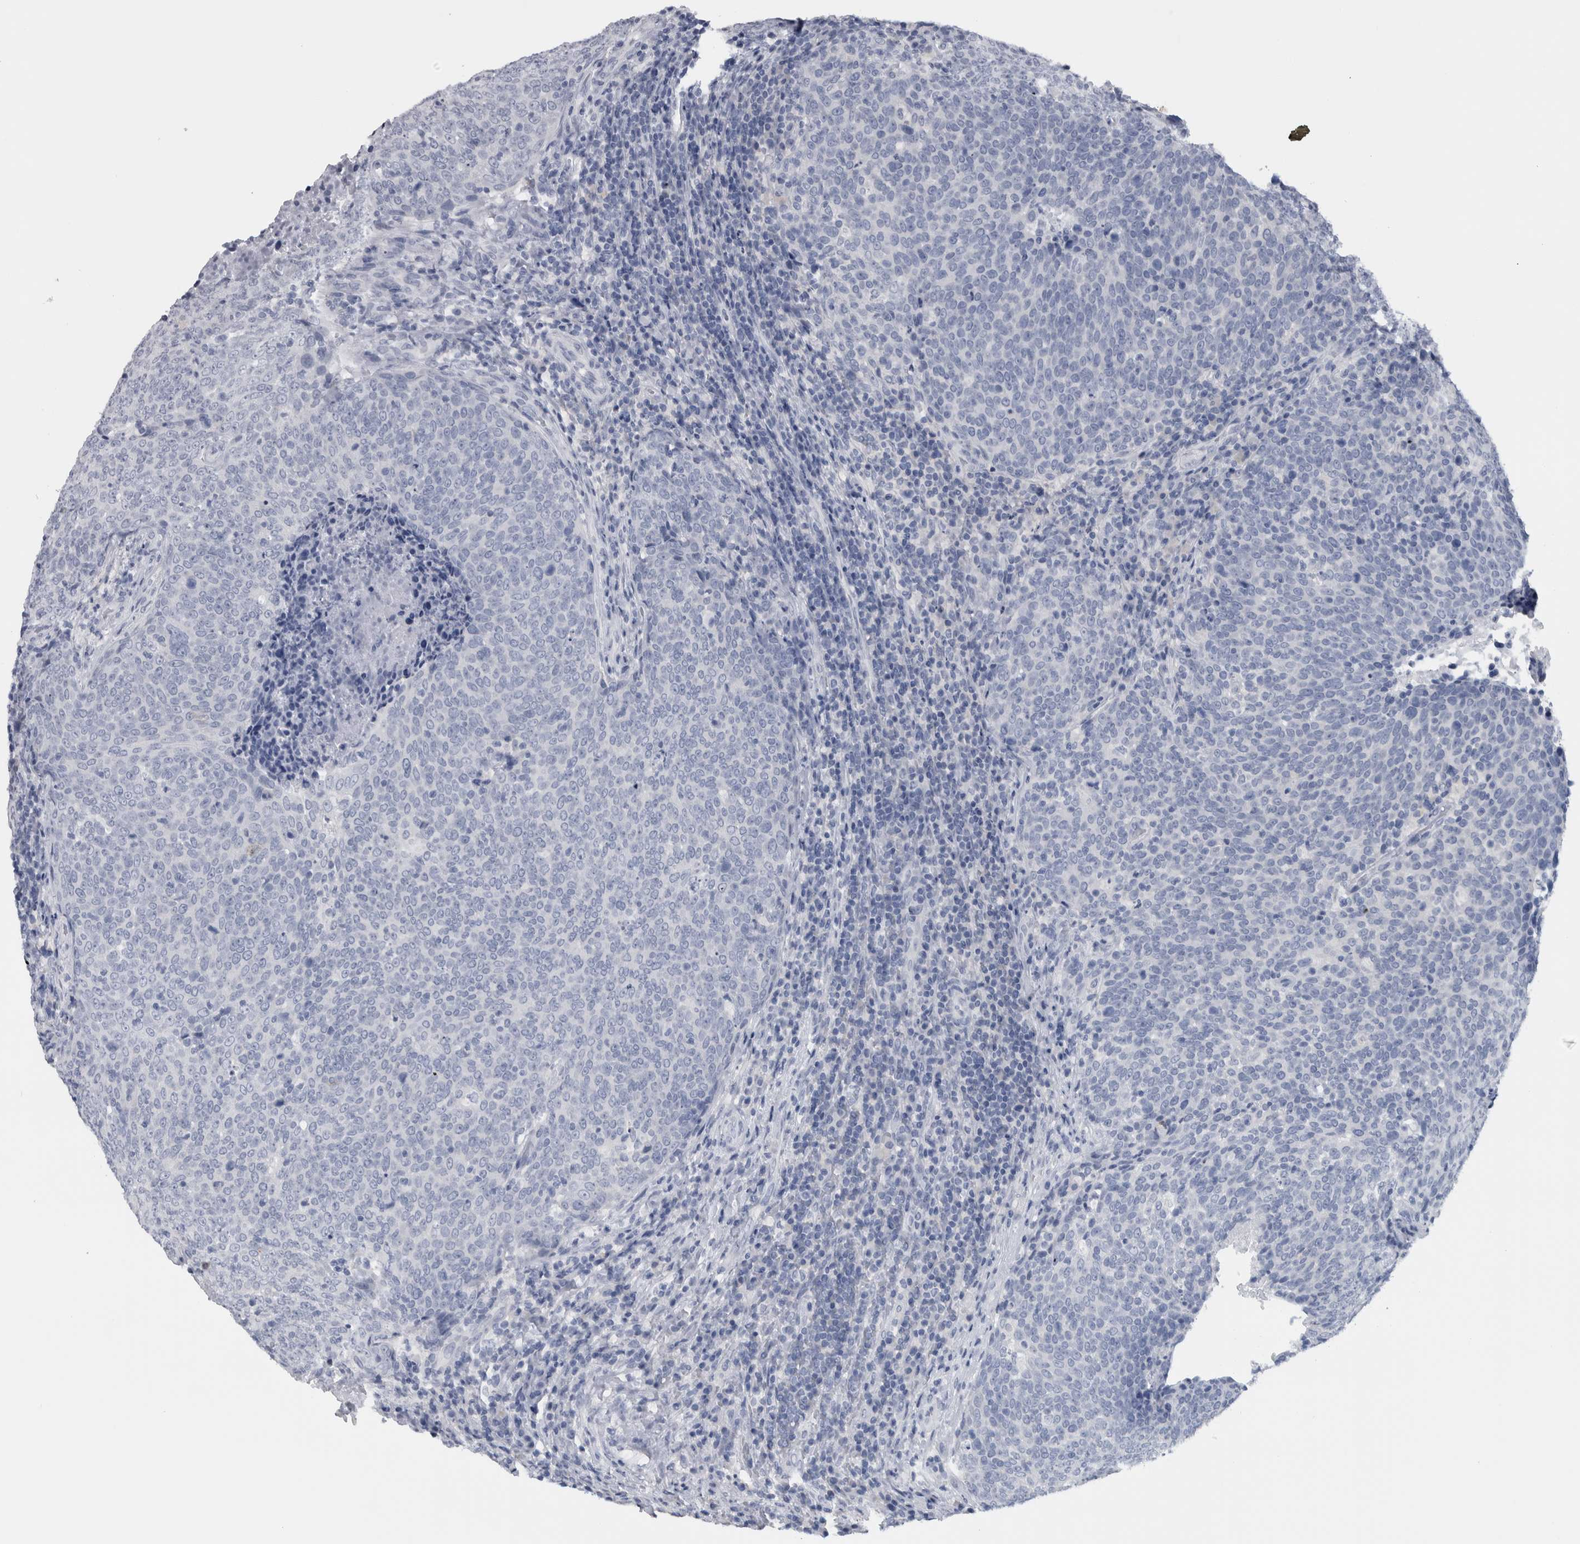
{"staining": {"intensity": "negative", "quantity": "none", "location": "none"}, "tissue": "head and neck cancer", "cell_type": "Tumor cells", "image_type": "cancer", "snomed": [{"axis": "morphology", "description": "Squamous cell carcinoma, NOS"}, {"axis": "morphology", "description": "Squamous cell carcinoma, metastatic, NOS"}, {"axis": "topography", "description": "Lymph node"}, {"axis": "topography", "description": "Head-Neck"}], "caption": "High power microscopy photomicrograph of an immunohistochemistry (IHC) histopathology image of head and neck cancer, revealing no significant expression in tumor cells.", "gene": "CDH17", "patient": {"sex": "male", "age": 62}}